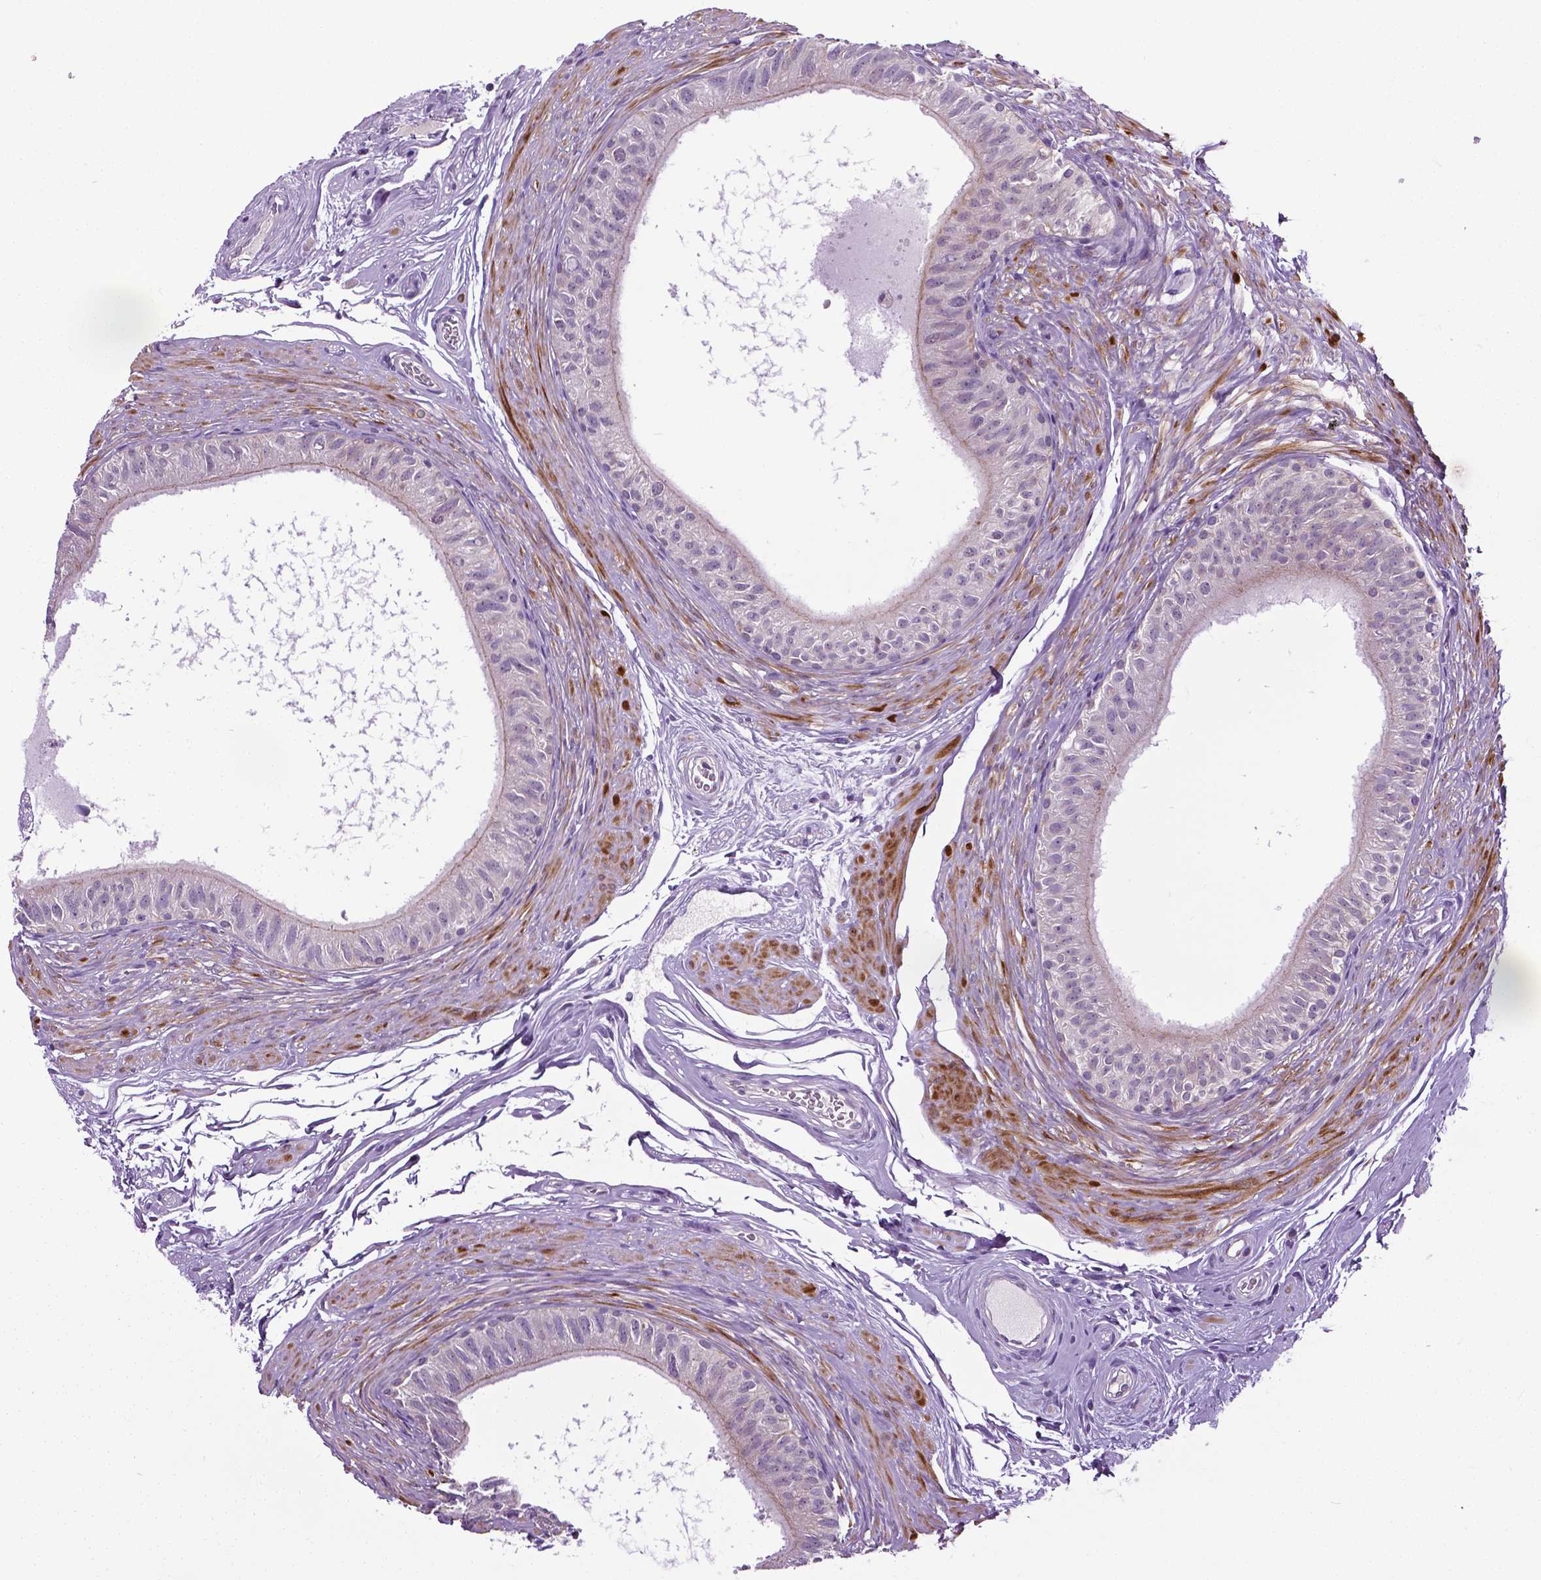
{"staining": {"intensity": "negative", "quantity": "none", "location": "none"}, "tissue": "epididymis", "cell_type": "Glandular cells", "image_type": "normal", "snomed": [{"axis": "morphology", "description": "Normal tissue, NOS"}, {"axis": "topography", "description": "Epididymis"}], "caption": "A high-resolution micrograph shows immunohistochemistry staining of normal epididymis, which reveals no significant positivity in glandular cells. (Stains: DAB (3,3'-diaminobenzidine) IHC with hematoxylin counter stain, Microscopy: brightfield microscopy at high magnification).", "gene": "PTGER3", "patient": {"sex": "male", "age": 36}}